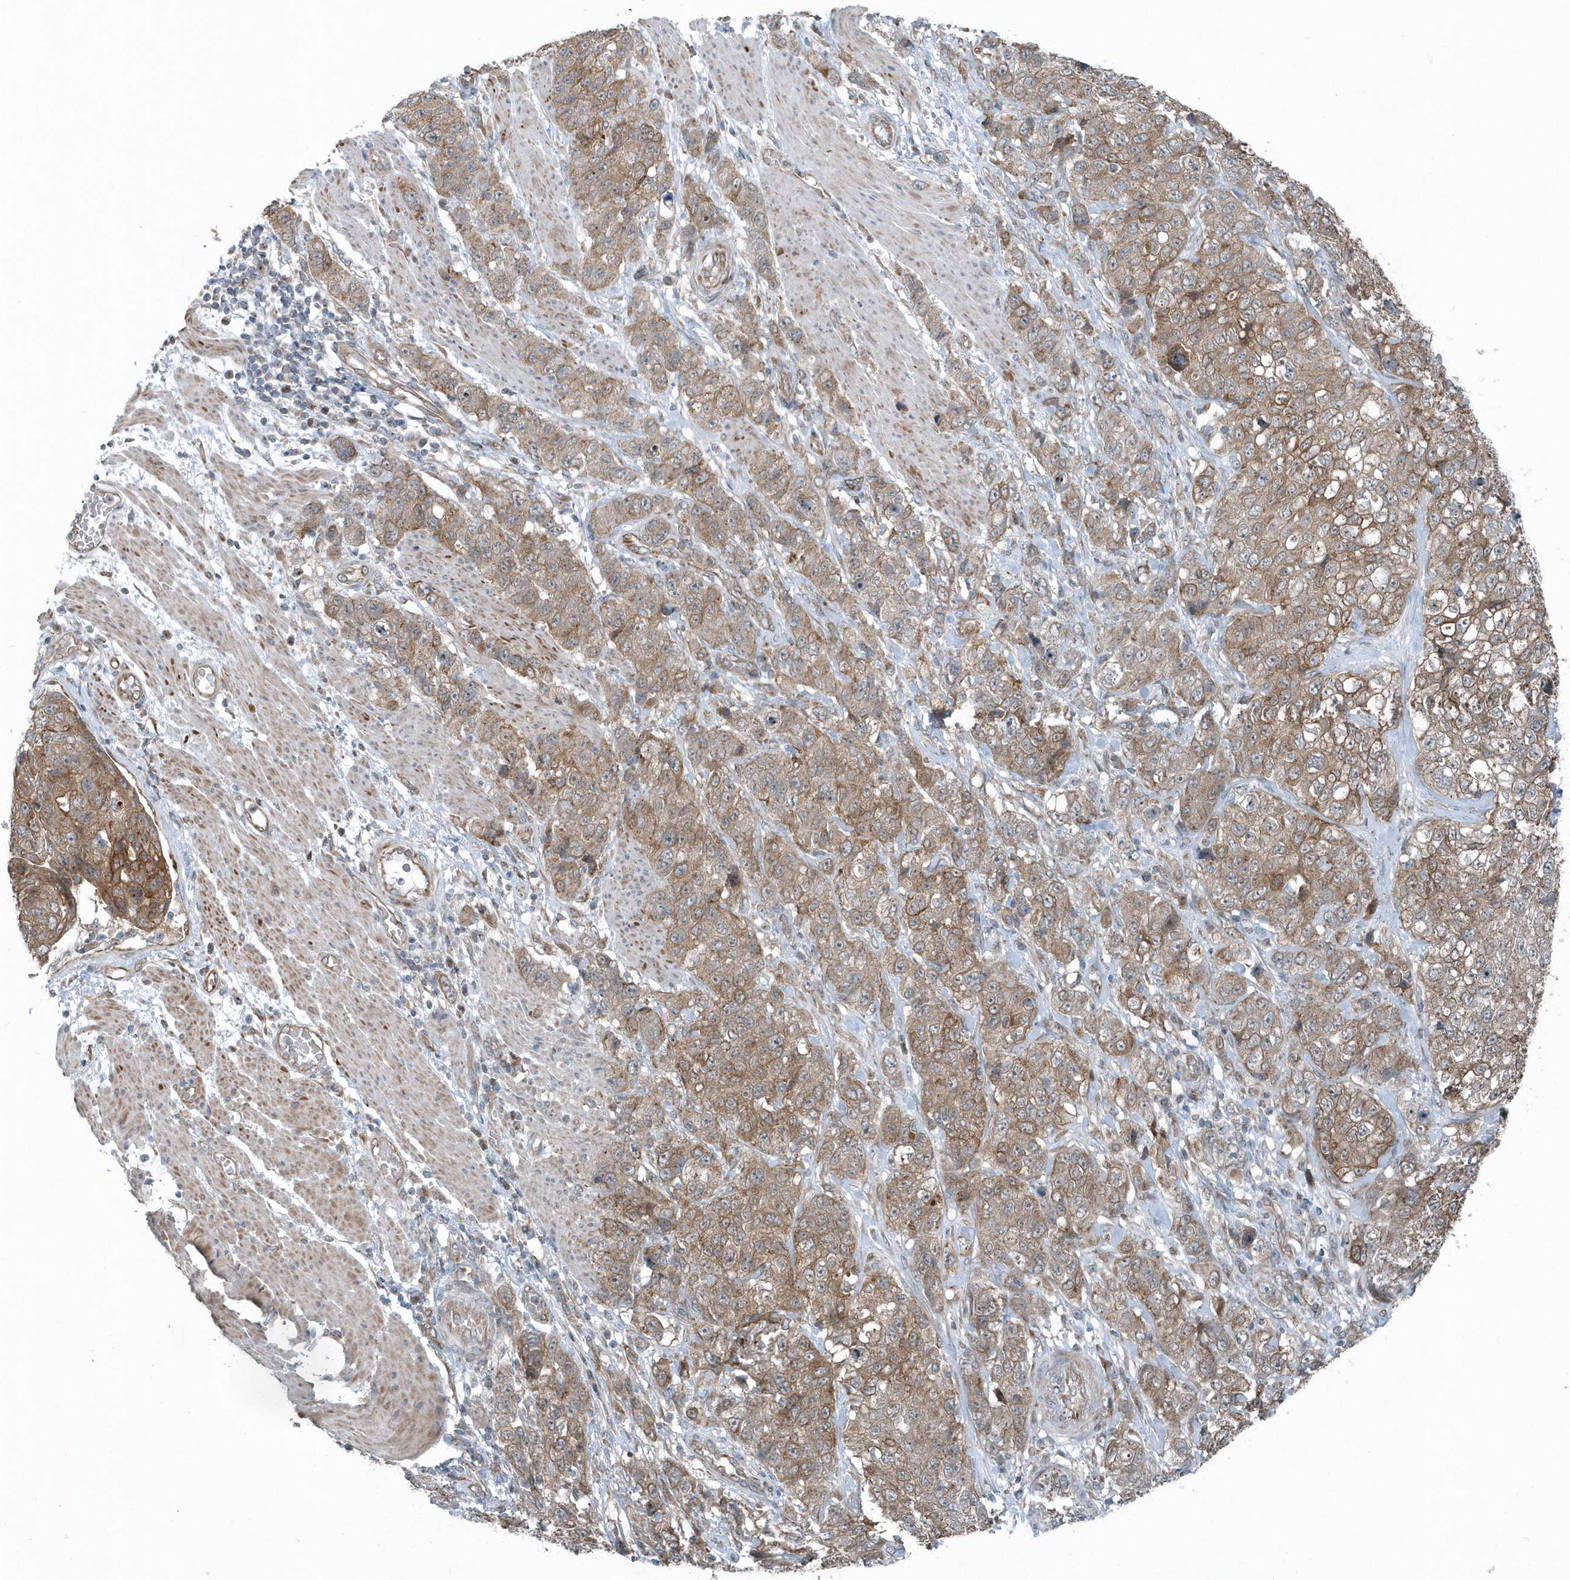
{"staining": {"intensity": "moderate", "quantity": "25%-75%", "location": "cytoplasmic/membranous"}, "tissue": "stomach cancer", "cell_type": "Tumor cells", "image_type": "cancer", "snomed": [{"axis": "morphology", "description": "Adenocarcinoma, NOS"}, {"axis": "topography", "description": "Stomach"}], "caption": "Adenocarcinoma (stomach) stained with a brown dye exhibits moderate cytoplasmic/membranous positive positivity in about 25%-75% of tumor cells.", "gene": "GCC2", "patient": {"sex": "male", "age": 48}}